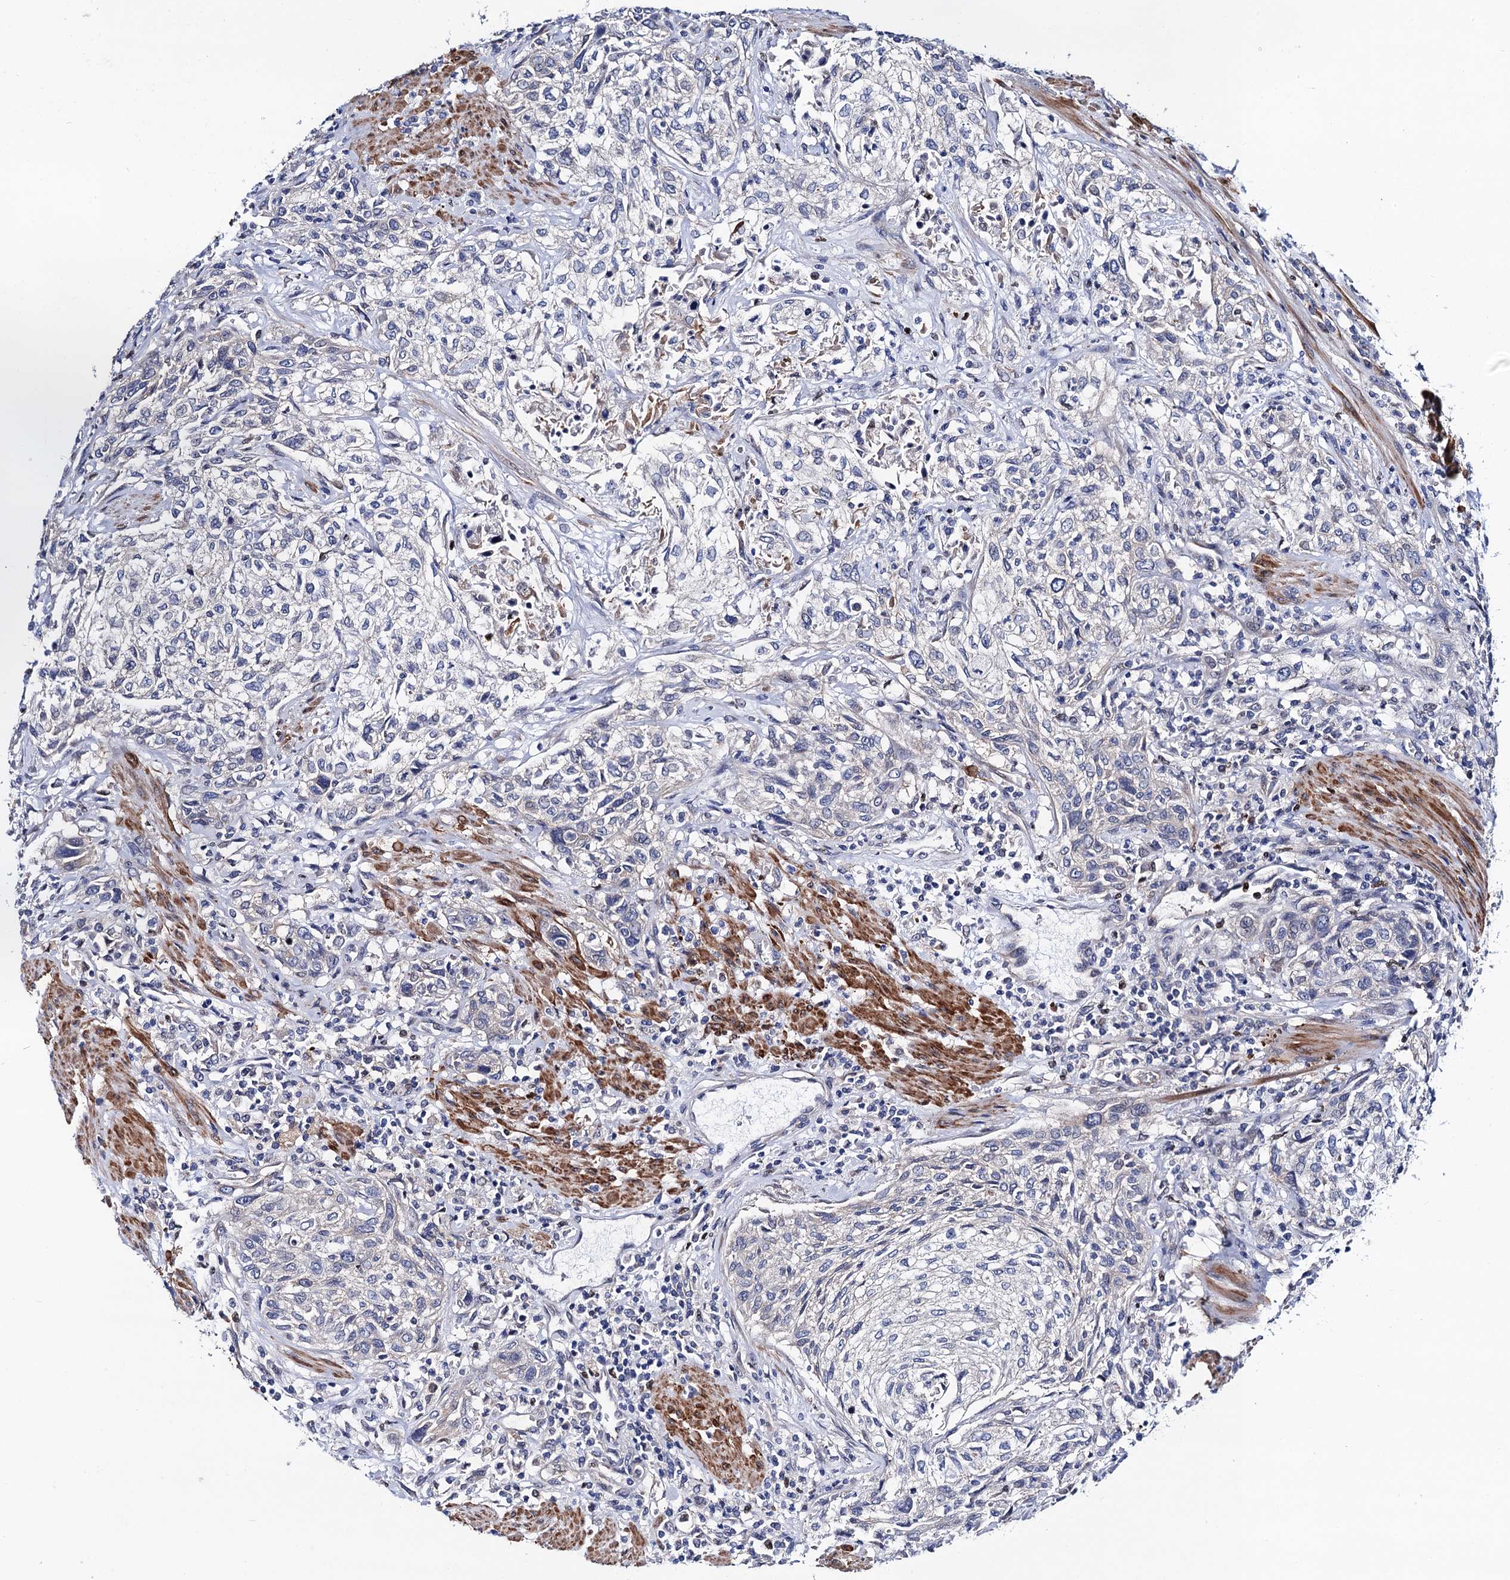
{"staining": {"intensity": "negative", "quantity": "none", "location": "none"}, "tissue": "urothelial cancer", "cell_type": "Tumor cells", "image_type": "cancer", "snomed": [{"axis": "morphology", "description": "Normal tissue, NOS"}, {"axis": "morphology", "description": "Urothelial carcinoma, NOS"}, {"axis": "topography", "description": "Urinary bladder"}, {"axis": "topography", "description": "Peripheral nerve tissue"}], "caption": "This is a histopathology image of IHC staining of urothelial cancer, which shows no staining in tumor cells.", "gene": "ZDHHC18", "patient": {"sex": "male", "age": 35}}